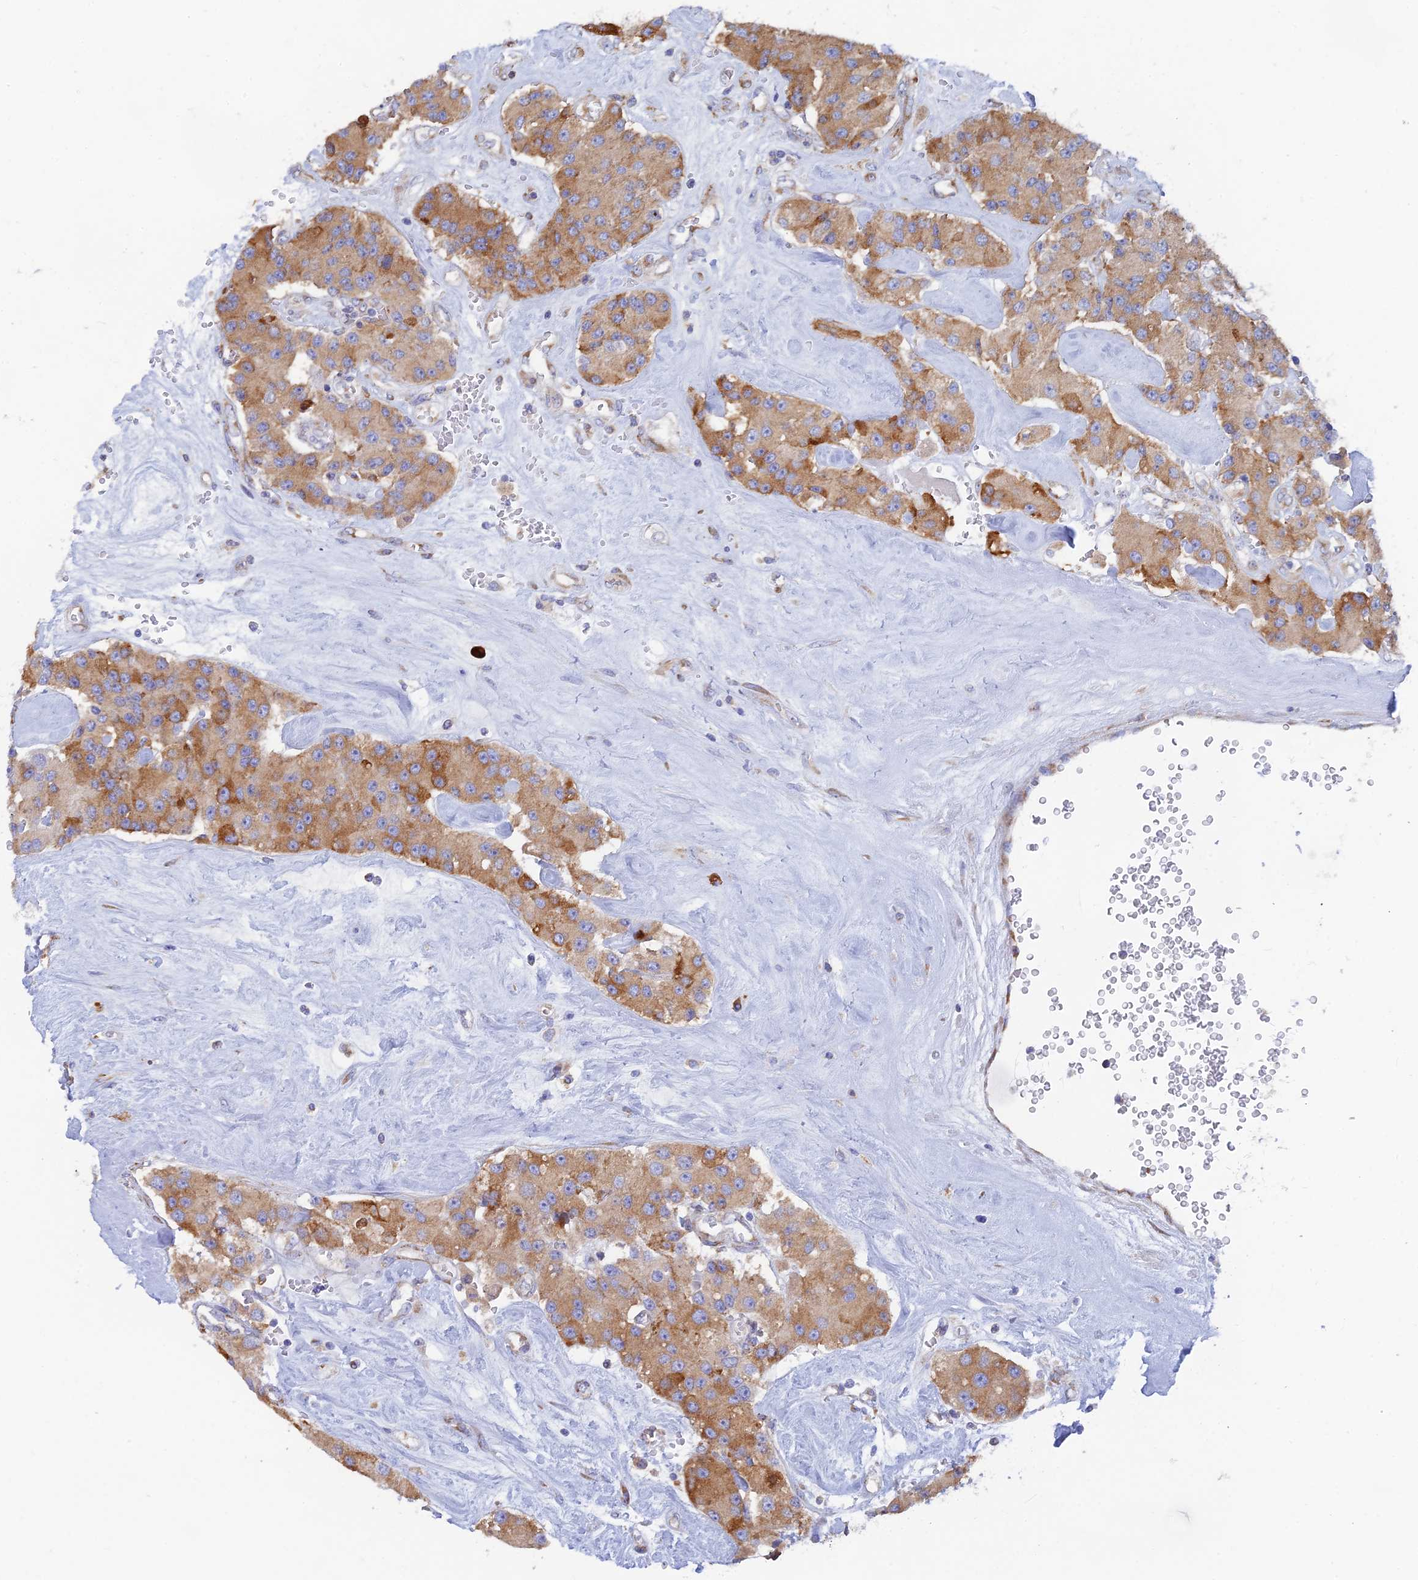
{"staining": {"intensity": "moderate", "quantity": ">75%", "location": "cytoplasmic/membranous"}, "tissue": "carcinoid", "cell_type": "Tumor cells", "image_type": "cancer", "snomed": [{"axis": "morphology", "description": "Carcinoid, malignant, NOS"}, {"axis": "topography", "description": "Pancreas"}], "caption": "A photomicrograph of carcinoid (malignant) stained for a protein demonstrates moderate cytoplasmic/membranous brown staining in tumor cells.", "gene": "WDR35", "patient": {"sex": "male", "age": 41}}